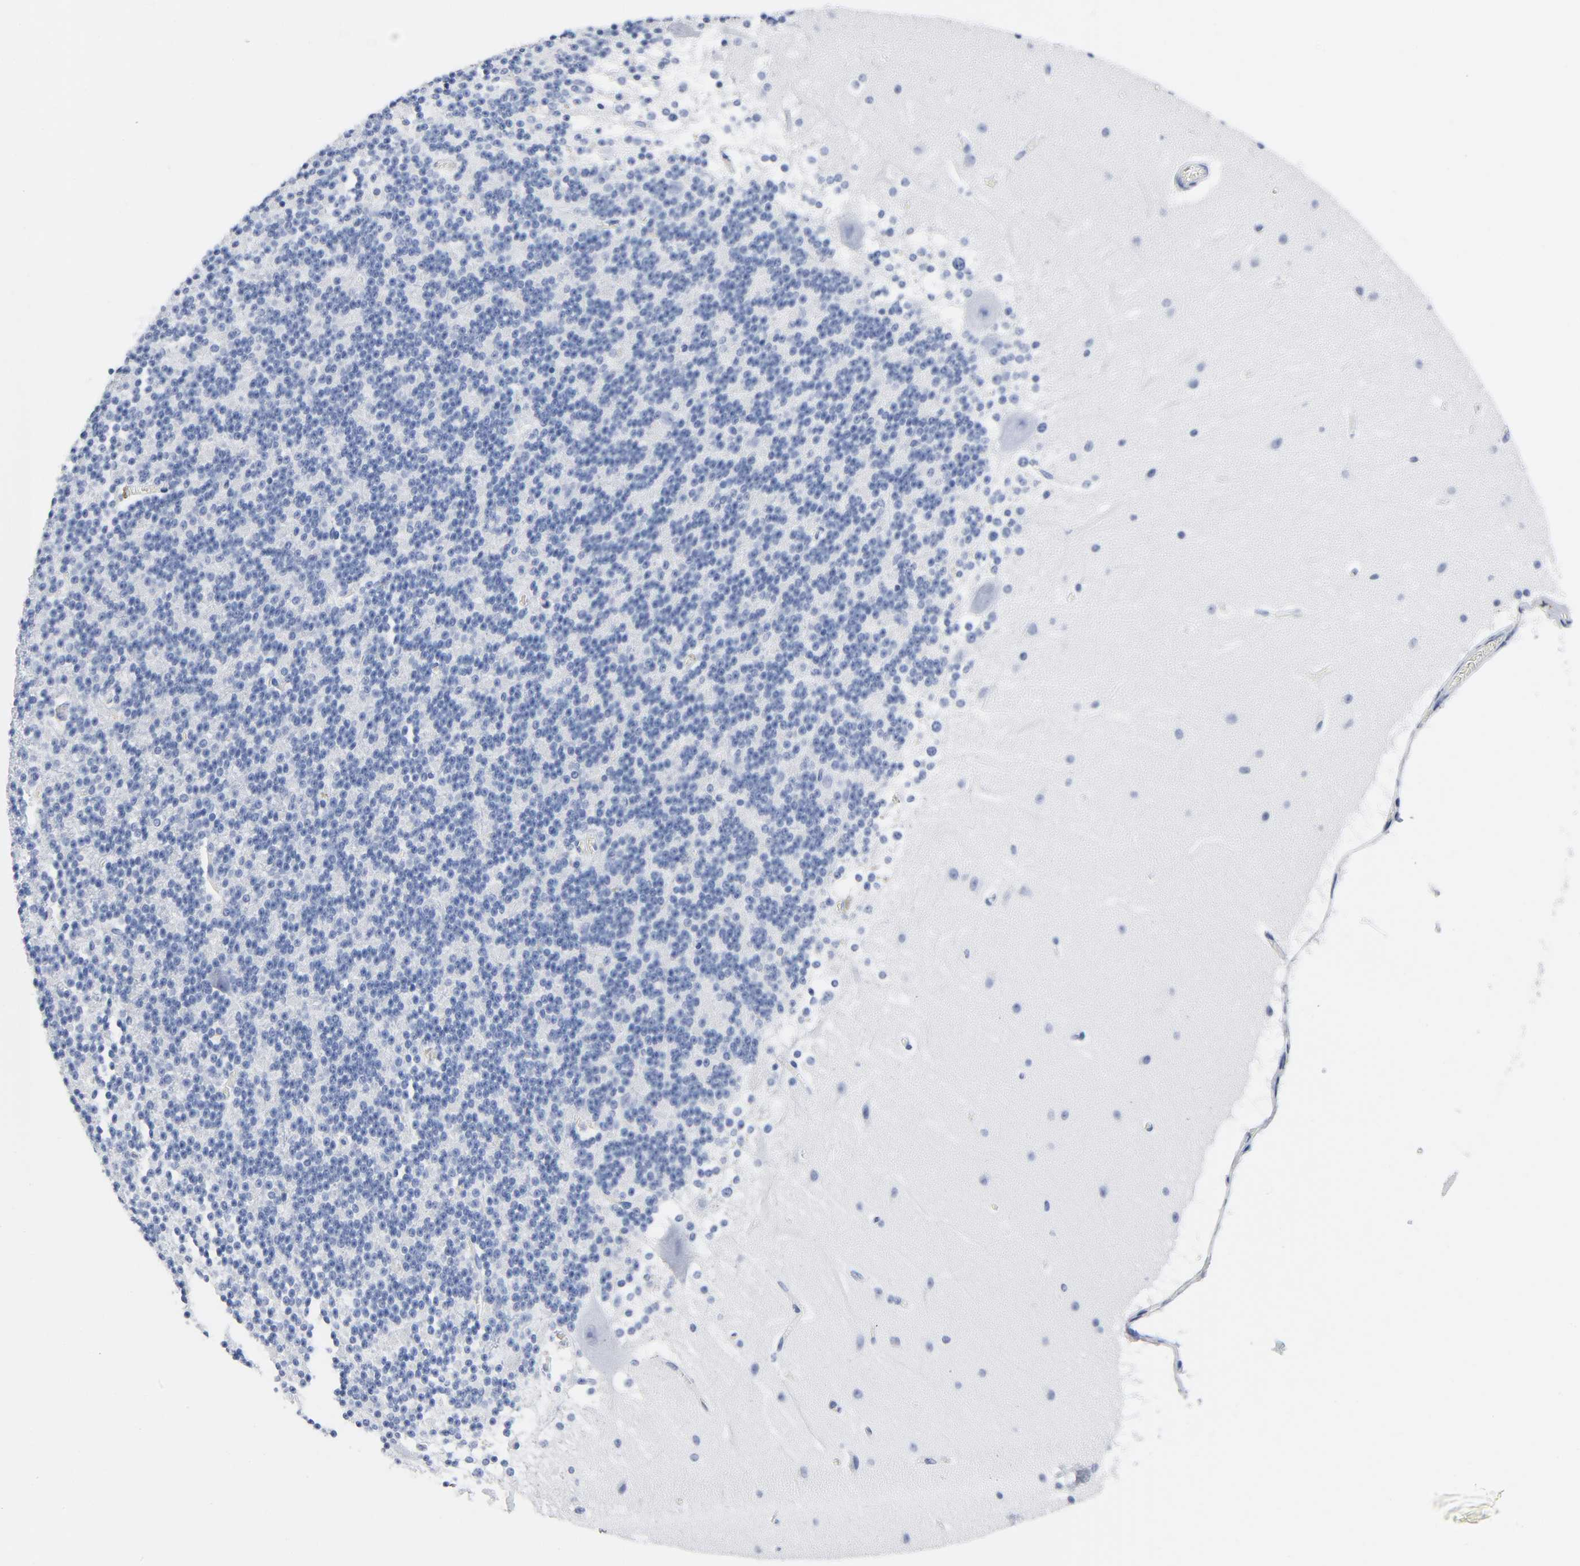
{"staining": {"intensity": "negative", "quantity": "none", "location": "none"}, "tissue": "cerebellum", "cell_type": "Cells in granular layer", "image_type": "normal", "snomed": [{"axis": "morphology", "description": "Normal tissue, NOS"}, {"axis": "topography", "description": "Cerebellum"}], "caption": "Human cerebellum stained for a protein using IHC exhibits no staining in cells in granular layer.", "gene": "DOK2", "patient": {"sex": "female", "age": 19}}